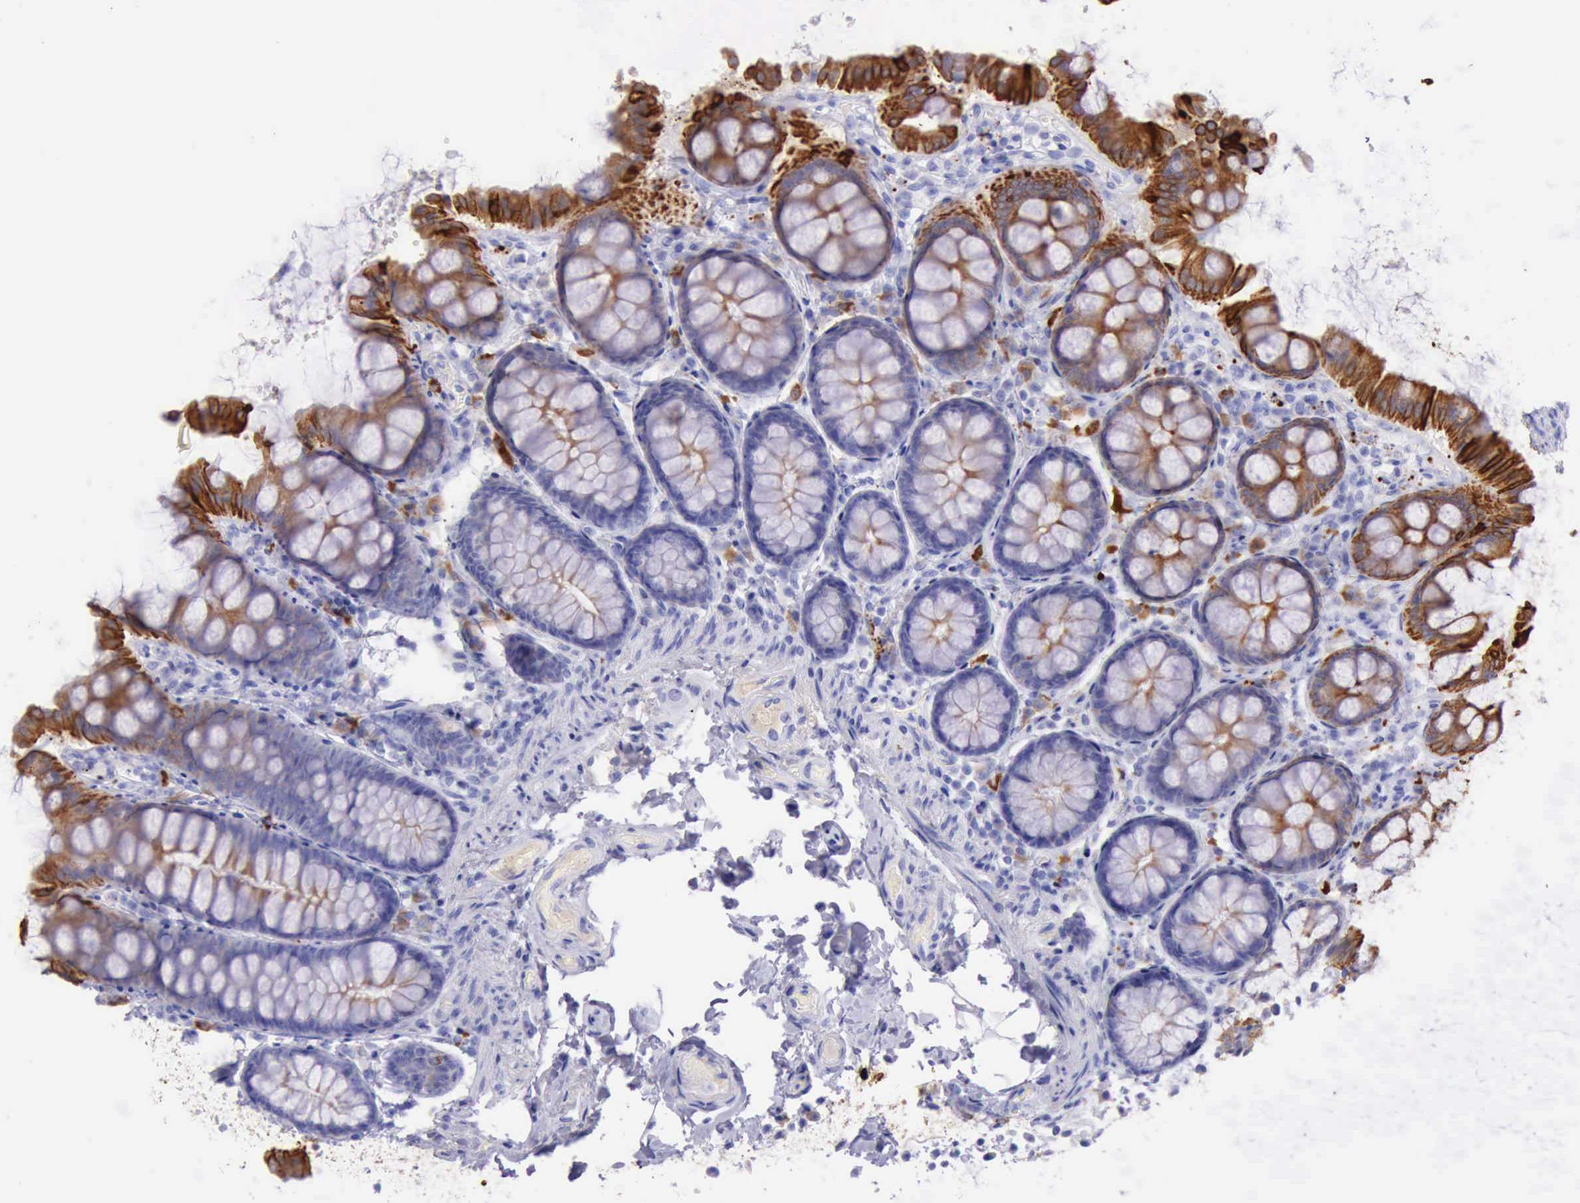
{"staining": {"intensity": "negative", "quantity": "none", "location": "none"}, "tissue": "colon", "cell_type": "Endothelial cells", "image_type": "normal", "snomed": [{"axis": "morphology", "description": "Normal tissue, NOS"}, {"axis": "topography", "description": "Colon"}], "caption": "Immunohistochemistry of benign human colon displays no positivity in endothelial cells.", "gene": "KRT8", "patient": {"sex": "female", "age": 61}}